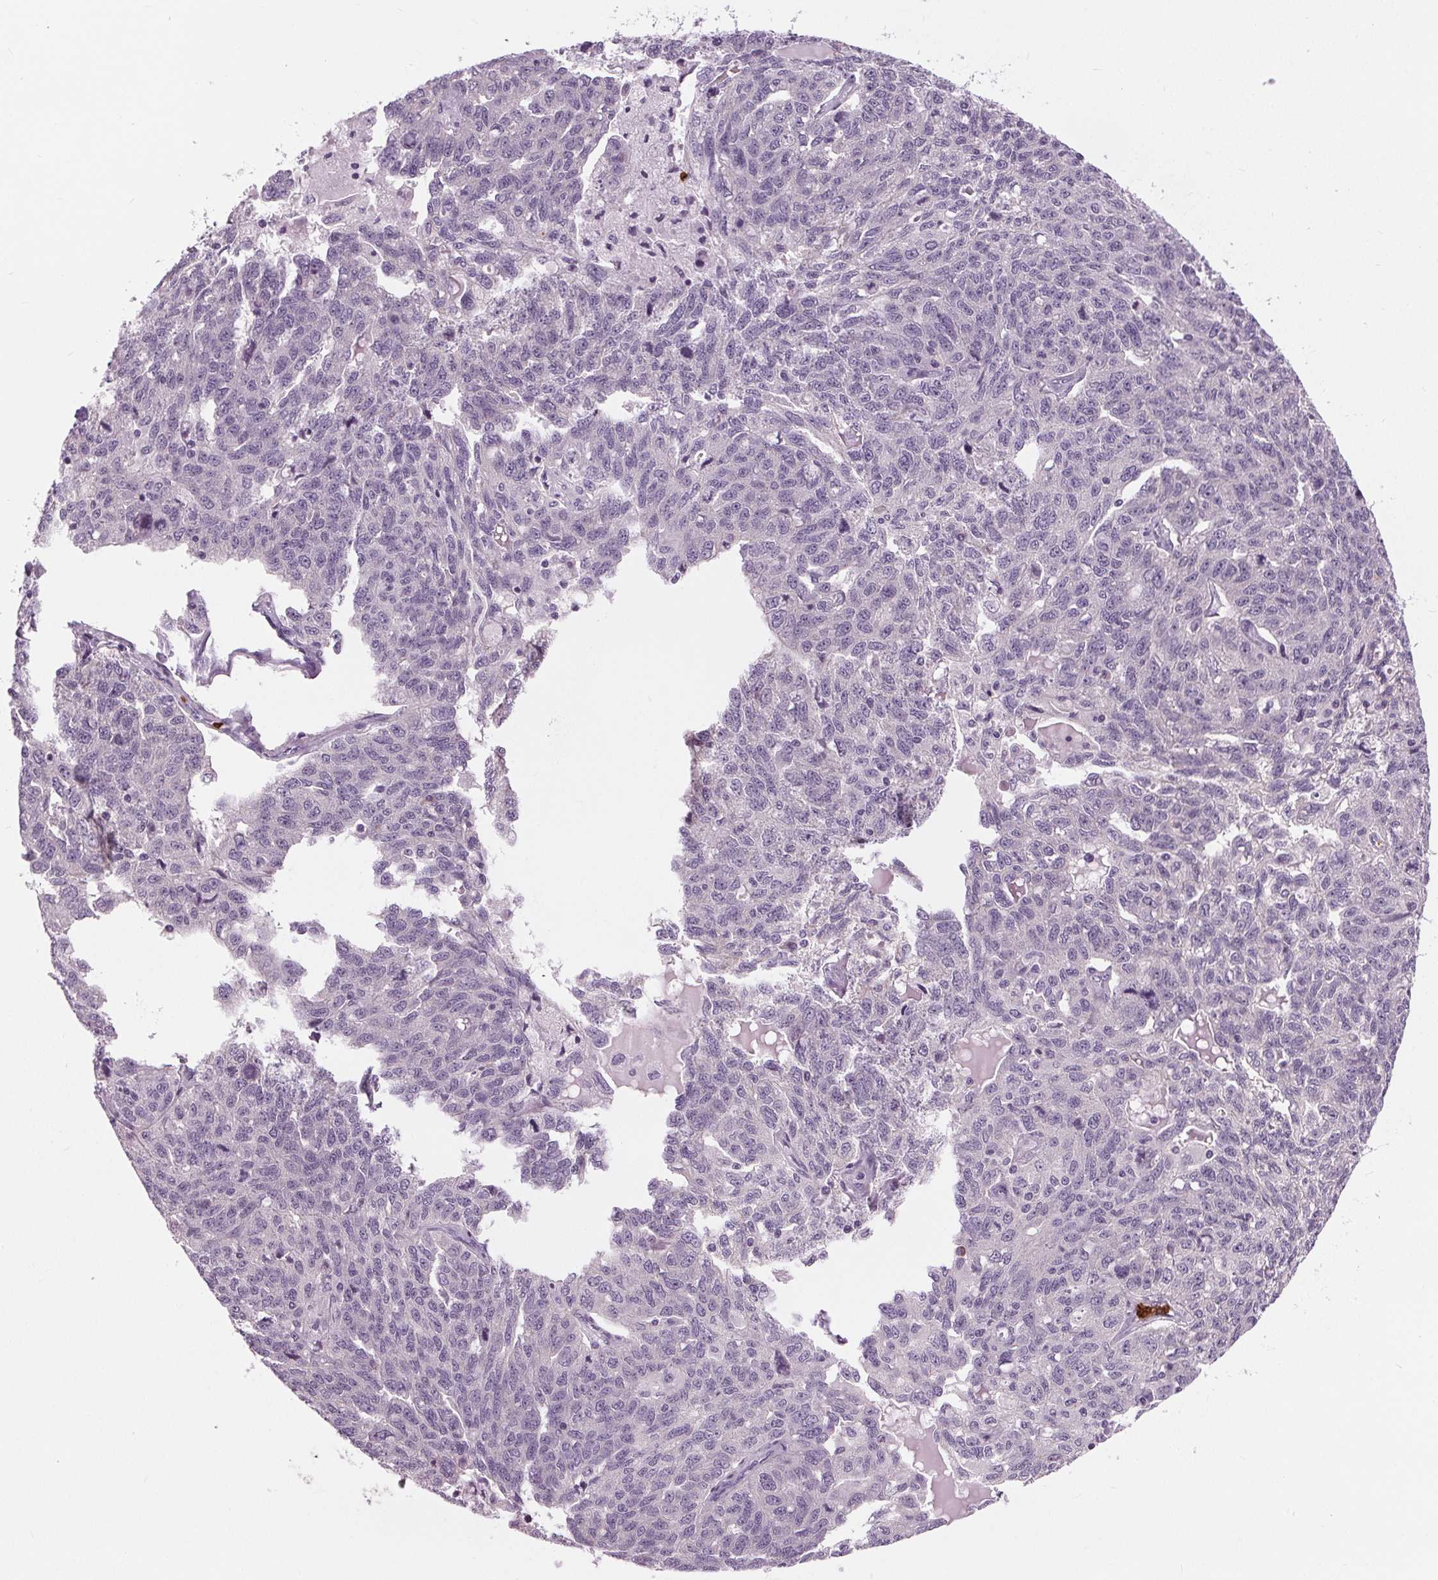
{"staining": {"intensity": "negative", "quantity": "none", "location": "none"}, "tissue": "ovarian cancer", "cell_type": "Tumor cells", "image_type": "cancer", "snomed": [{"axis": "morphology", "description": "Cystadenocarcinoma, serous, NOS"}, {"axis": "topography", "description": "Ovary"}], "caption": "Human ovarian serous cystadenocarcinoma stained for a protein using immunohistochemistry (IHC) displays no staining in tumor cells.", "gene": "SLC4A1", "patient": {"sex": "female", "age": 71}}